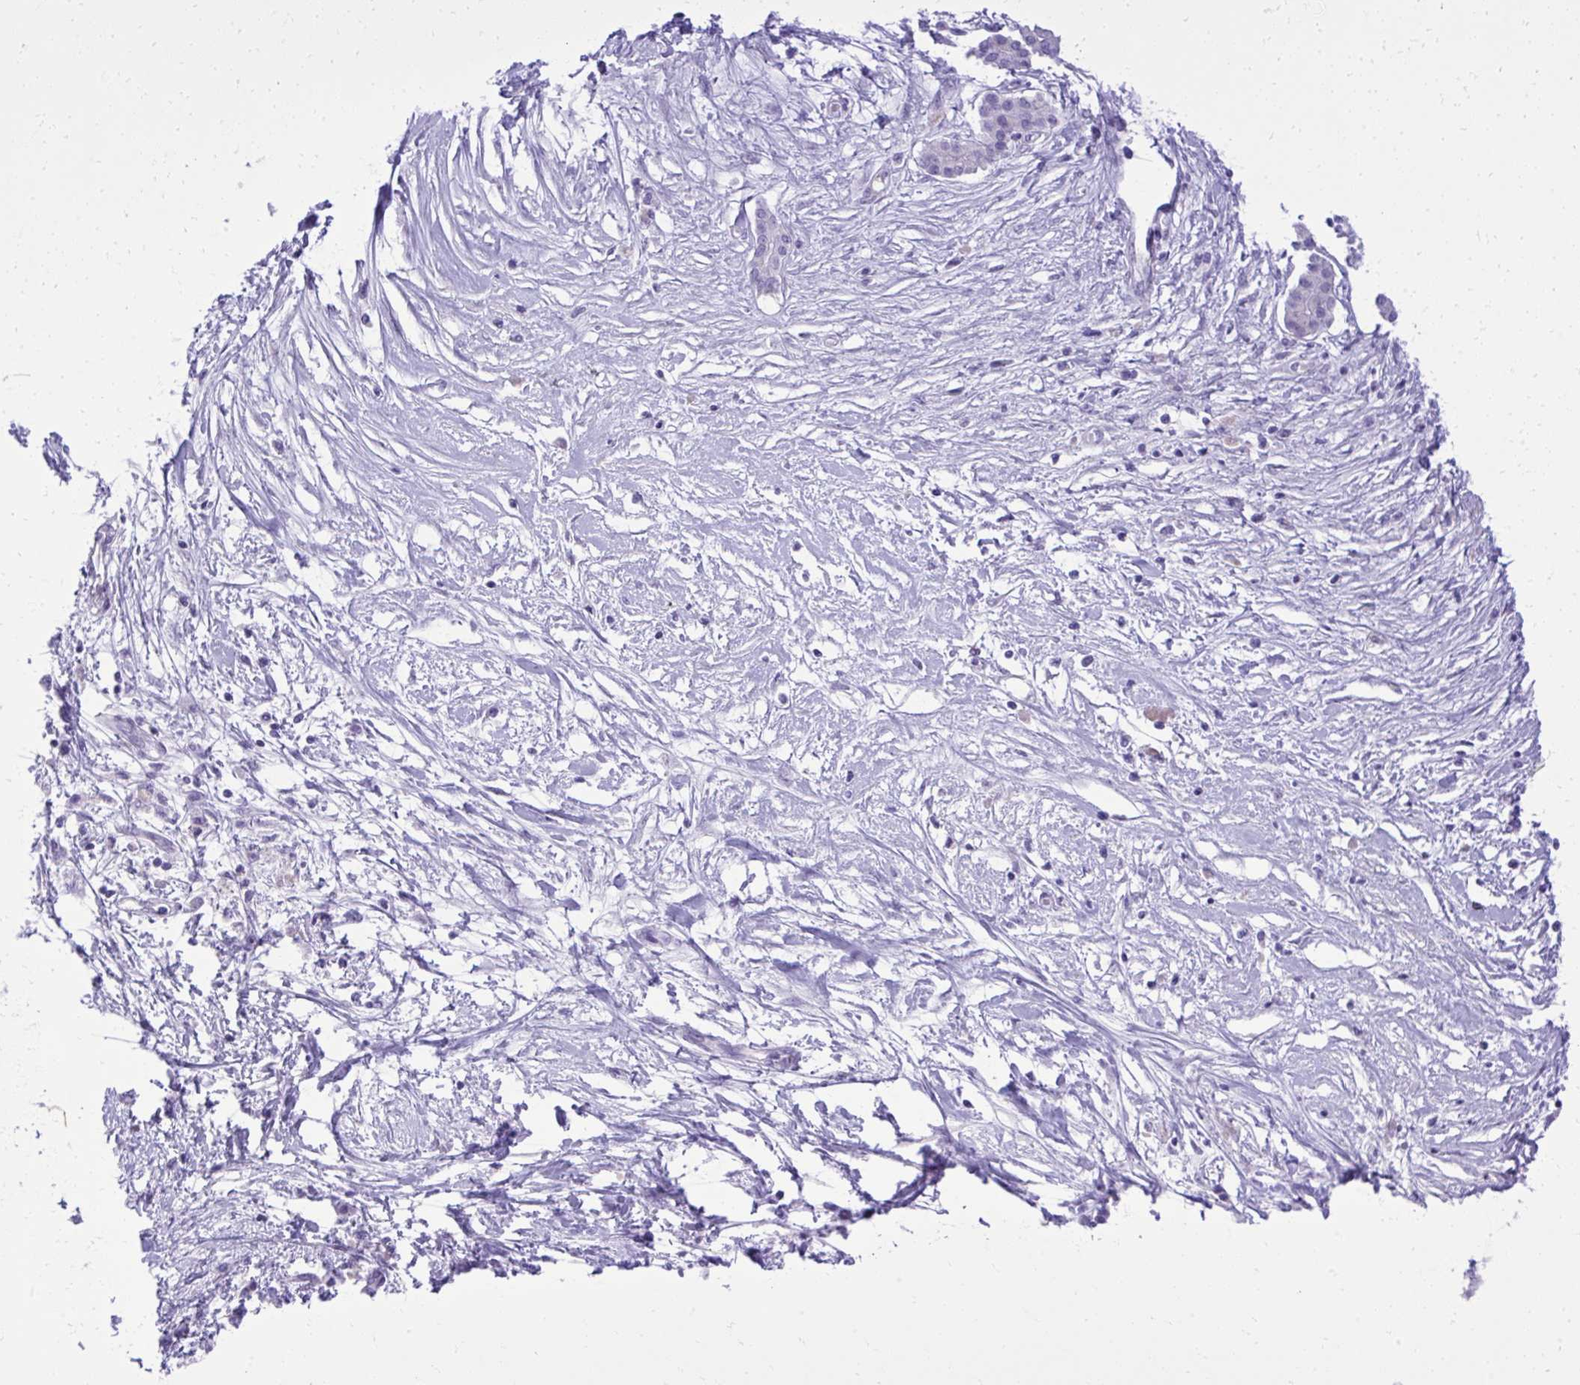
{"staining": {"intensity": "negative", "quantity": "none", "location": "none"}, "tissue": "pancreatic cancer", "cell_type": "Tumor cells", "image_type": "cancer", "snomed": [{"axis": "morphology", "description": "Adenocarcinoma, NOS"}, {"axis": "topography", "description": "Pancreas"}], "caption": "This is a micrograph of immunohistochemistry (IHC) staining of adenocarcinoma (pancreatic), which shows no staining in tumor cells.", "gene": "PITPNM3", "patient": {"sex": "male", "age": 68}}